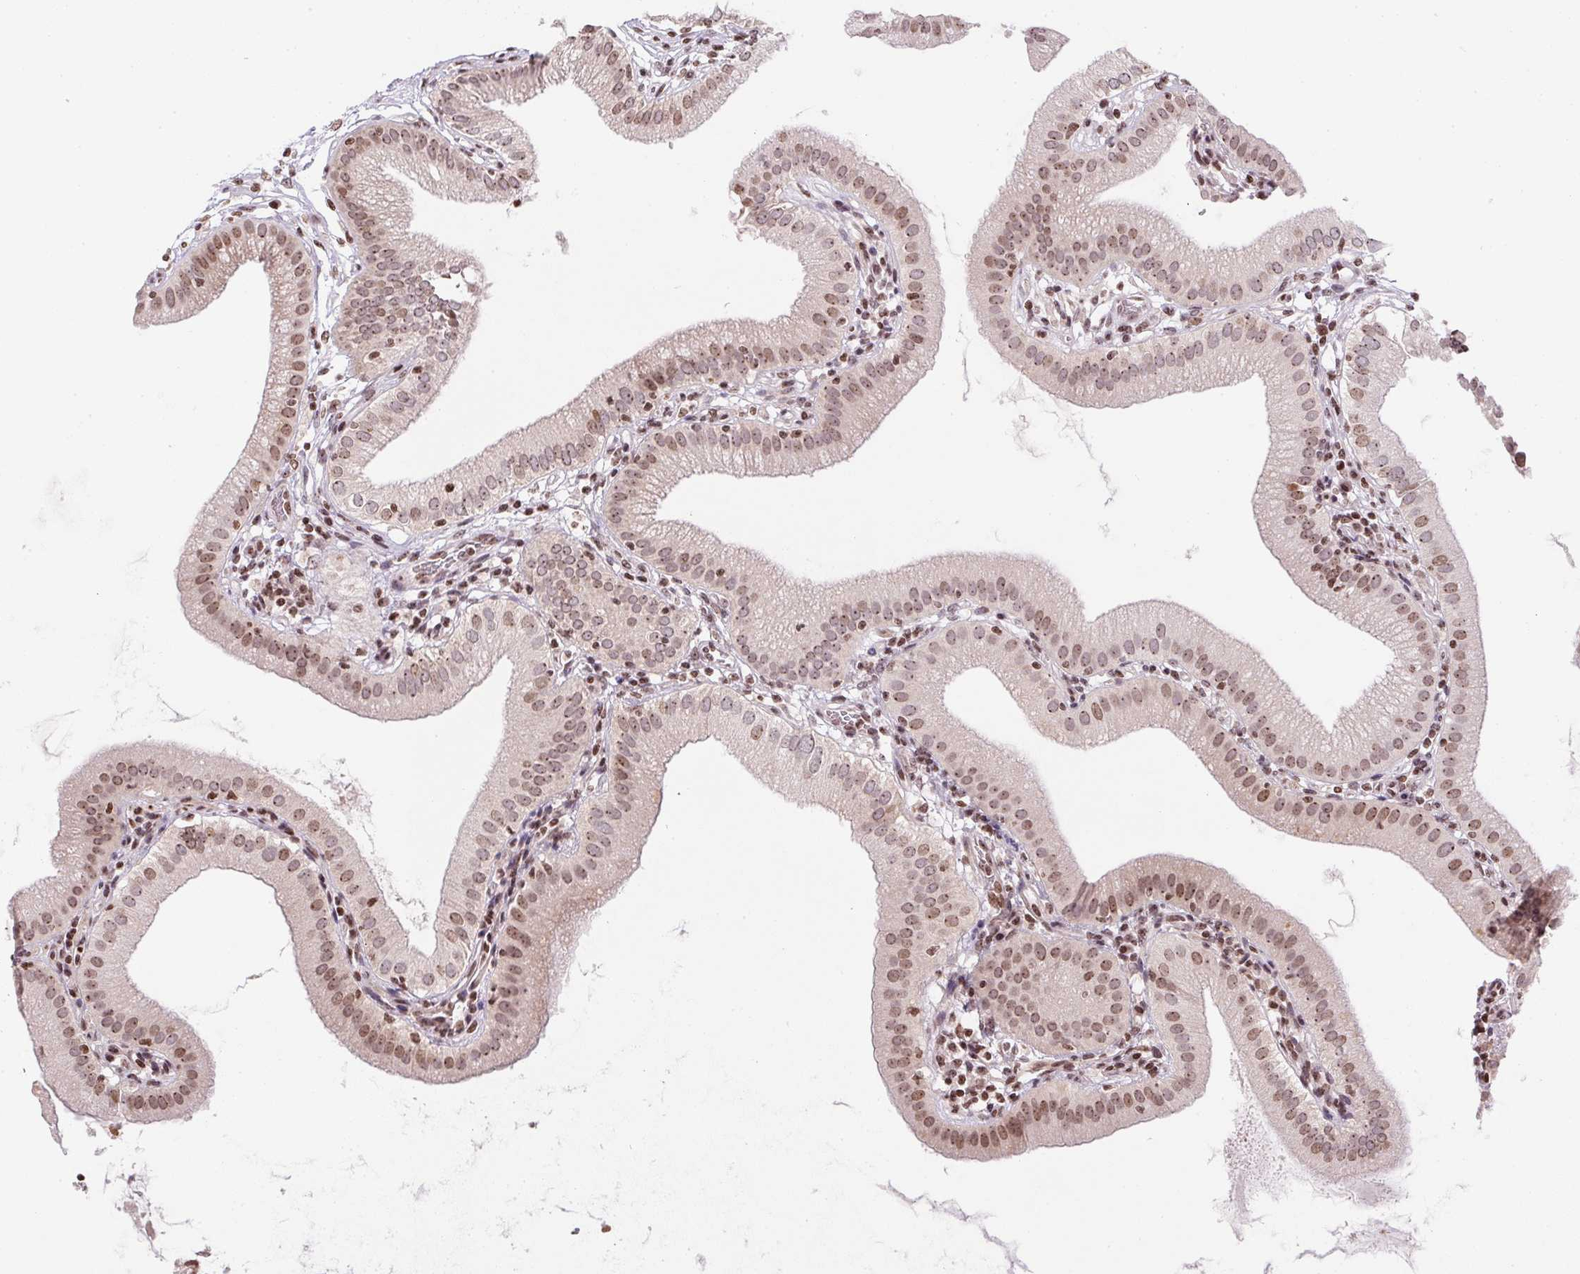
{"staining": {"intensity": "moderate", "quantity": ">75%", "location": "nuclear"}, "tissue": "gallbladder", "cell_type": "Glandular cells", "image_type": "normal", "snomed": [{"axis": "morphology", "description": "Normal tissue, NOS"}, {"axis": "topography", "description": "Gallbladder"}], "caption": "This histopathology image exhibits unremarkable gallbladder stained with immunohistochemistry to label a protein in brown. The nuclear of glandular cells show moderate positivity for the protein. Nuclei are counter-stained blue.", "gene": "RNF181", "patient": {"sex": "female", "age": 65}}